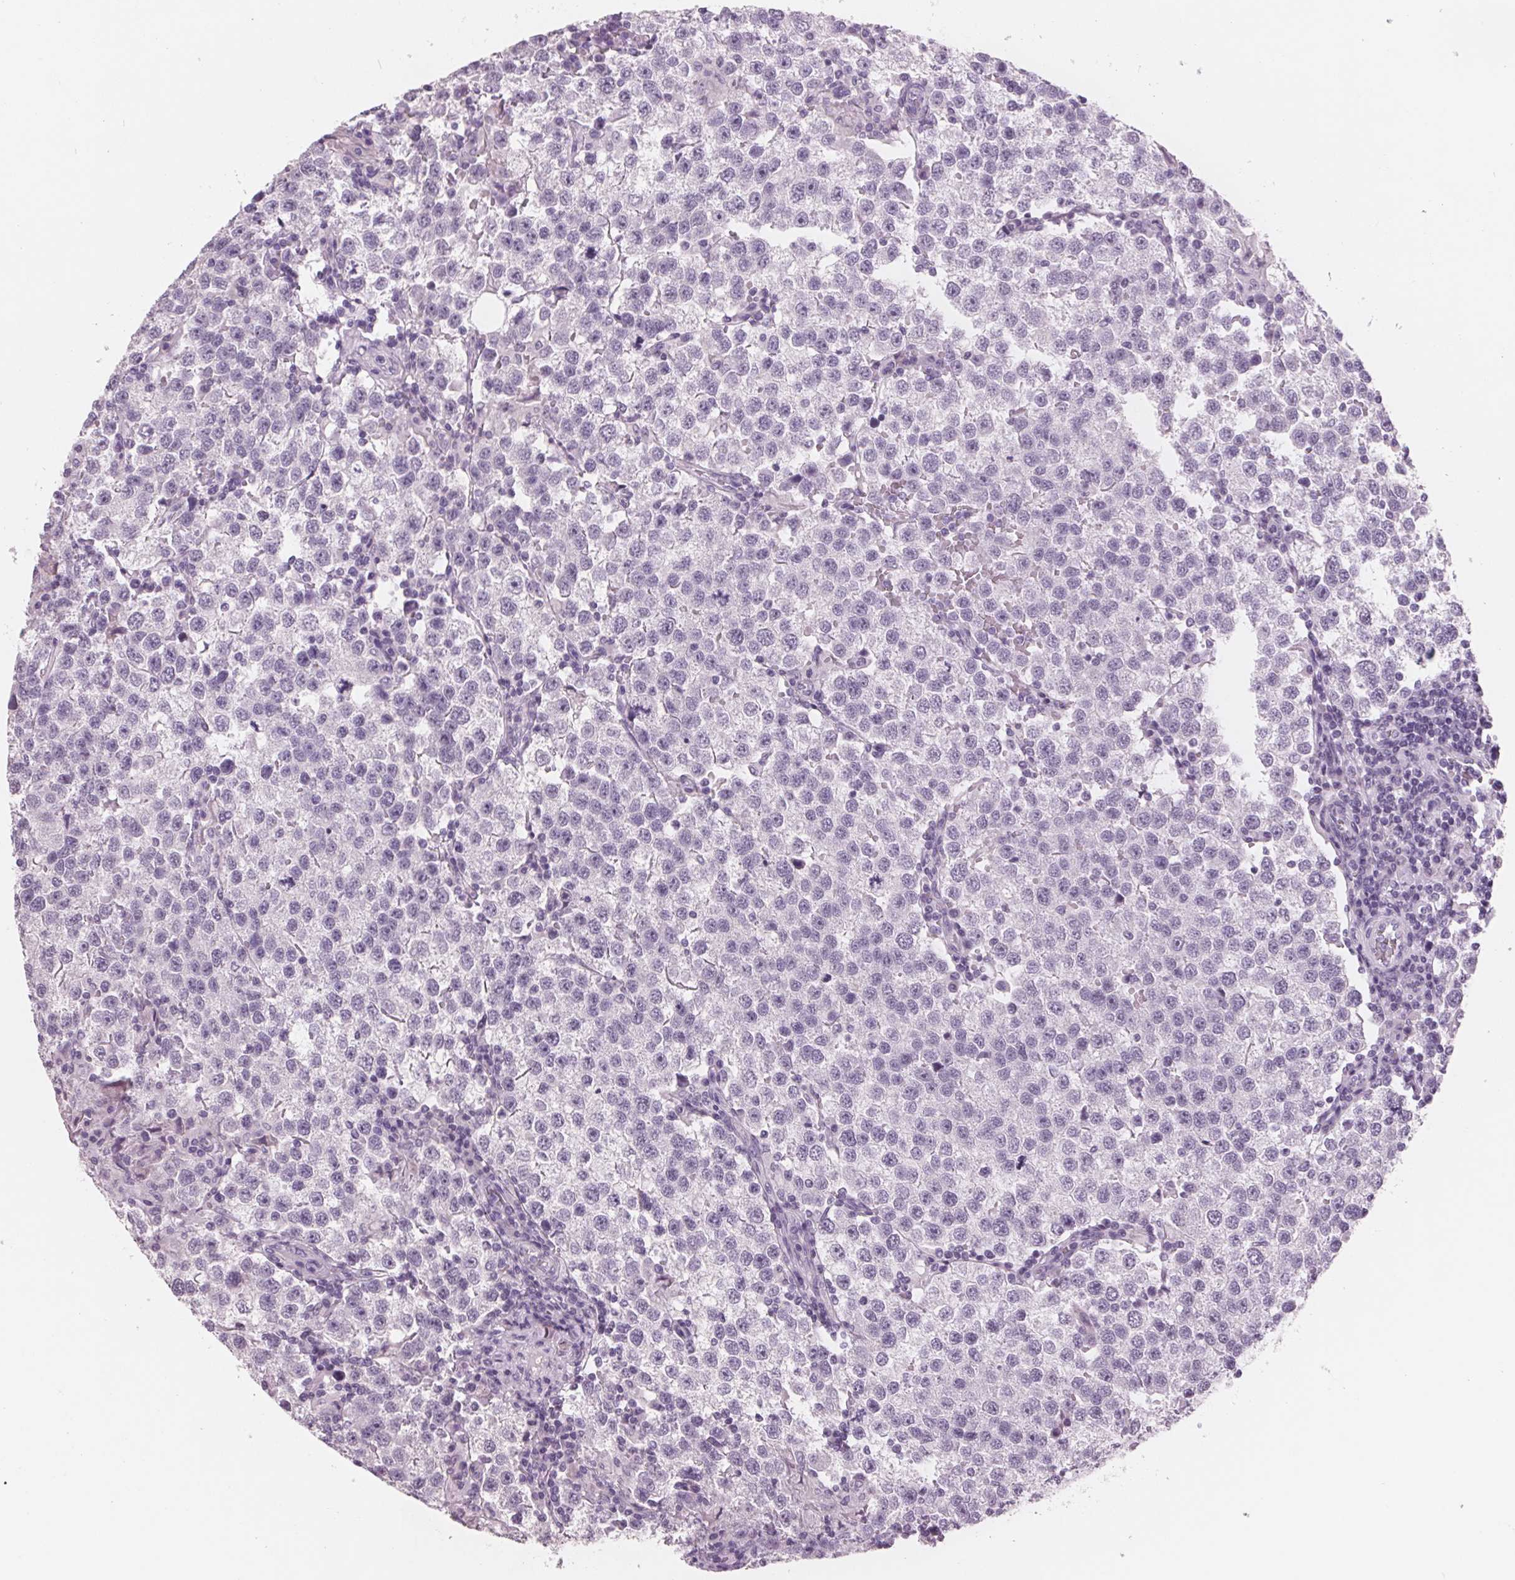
{"staining": {"intensity": "negative", "quantity": "none", "location": "none"}, "tissue": "testis cancer", "cell_type": "Tumor cells", "image_type": "cancer", "snomed": [{"axis": "morphology", "description": "Seminoma, NOS"}, {"axis": "topography", "description": "Testis"}], "caption": "Tumor cells show no significant protein expression in testis cancer (seminoma).", "gene": "AMBP", "patient": {"sex": "male", "age": 37}}